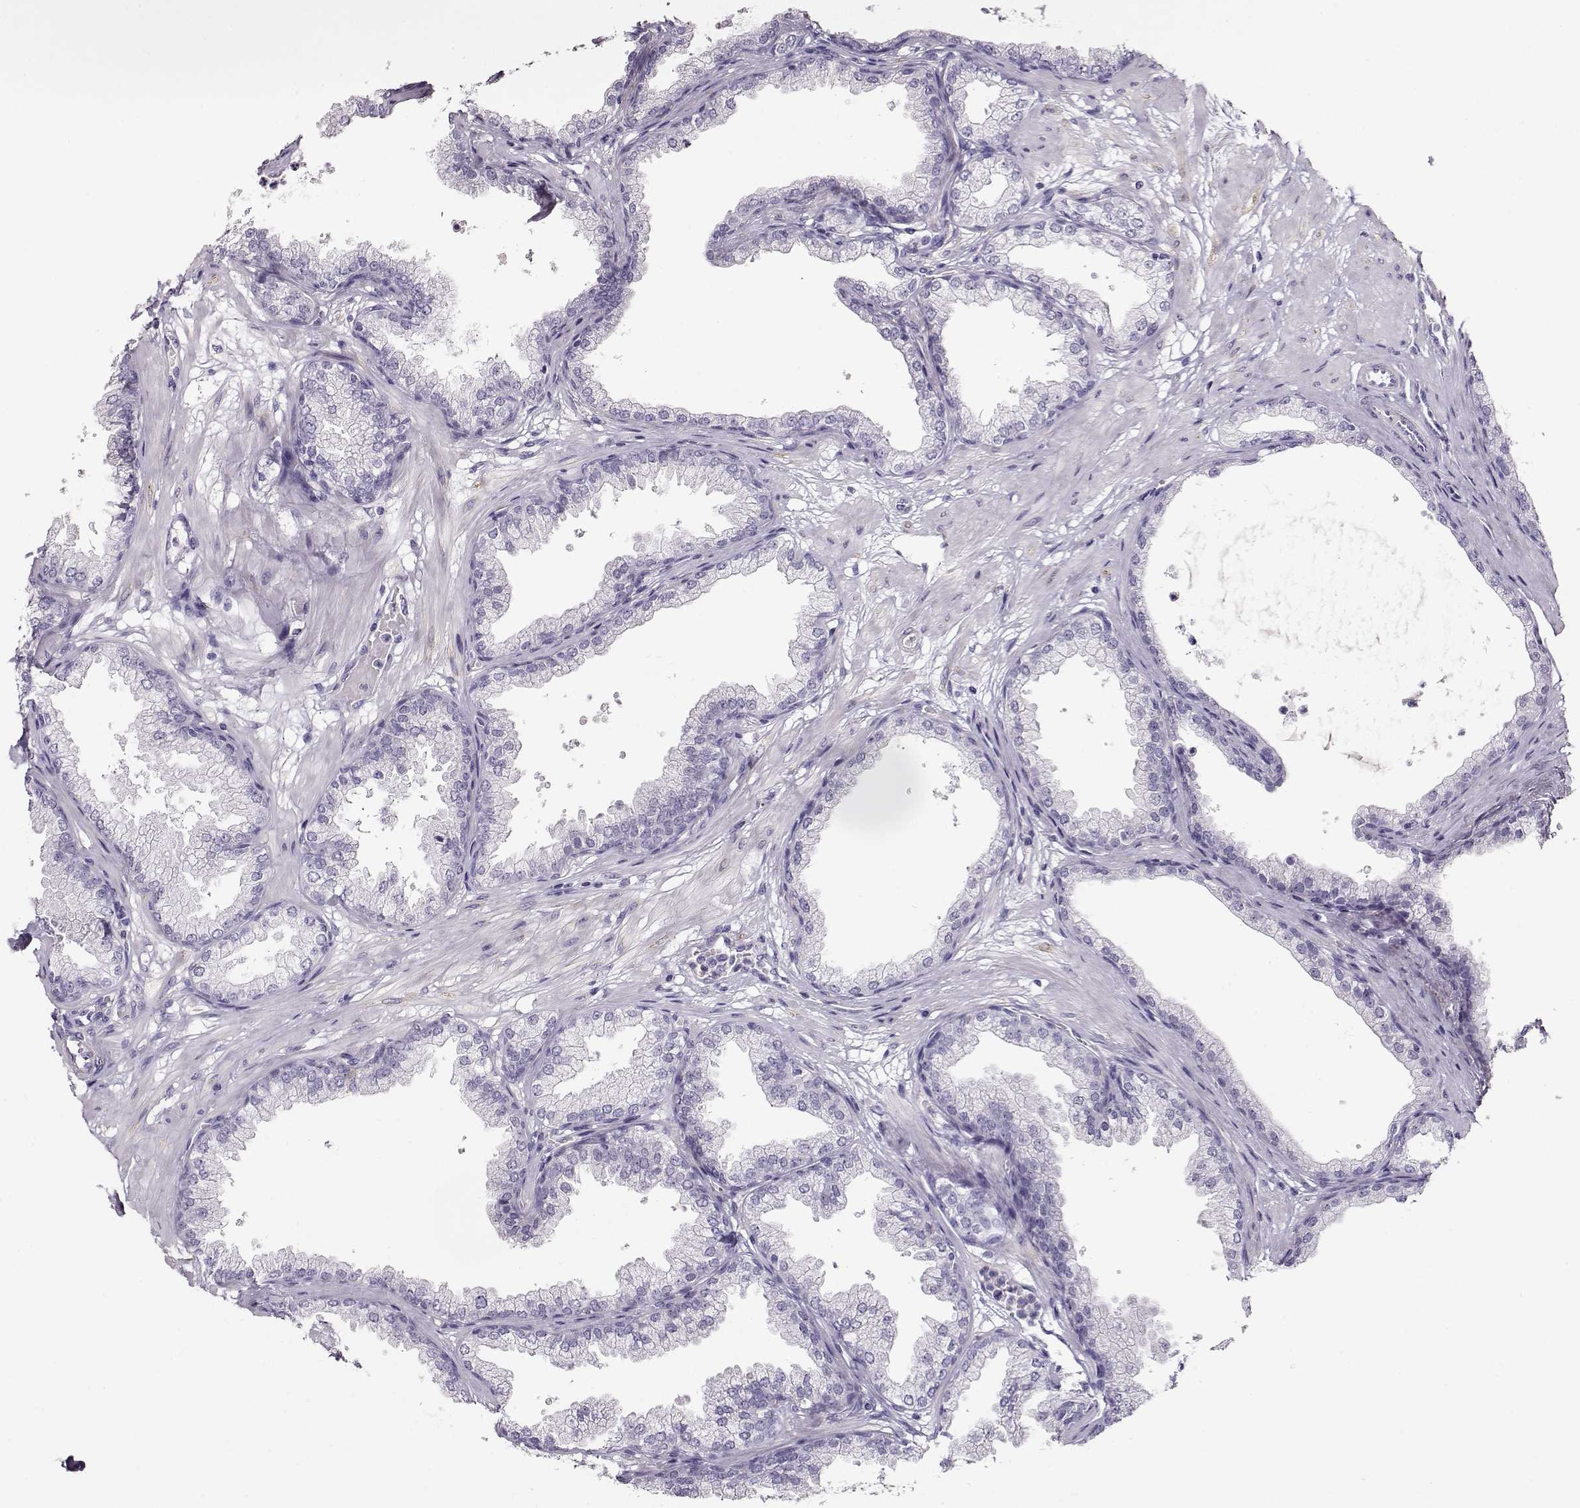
{"staining": {"intensity": "negative", "quantity": "none", "location": "none"}, "tissue": "prostate", "cell_type": "Glandular cells", "image_type": "normal", "snomed": [{"axis": "morphology", "description": "Normal tissue, NOS"}, {"axis": "topography", "description": "Prostate"}], "caption": "Glandular cells show no significant staining in benign prostate. The staining is performed using DAB (3,3'-diaminobenzidine) brown chromogen with nuclei counter-stained in using hematoxylin.", "gene": "RBM44", "patient": {"sex": "male", "age": 37}}